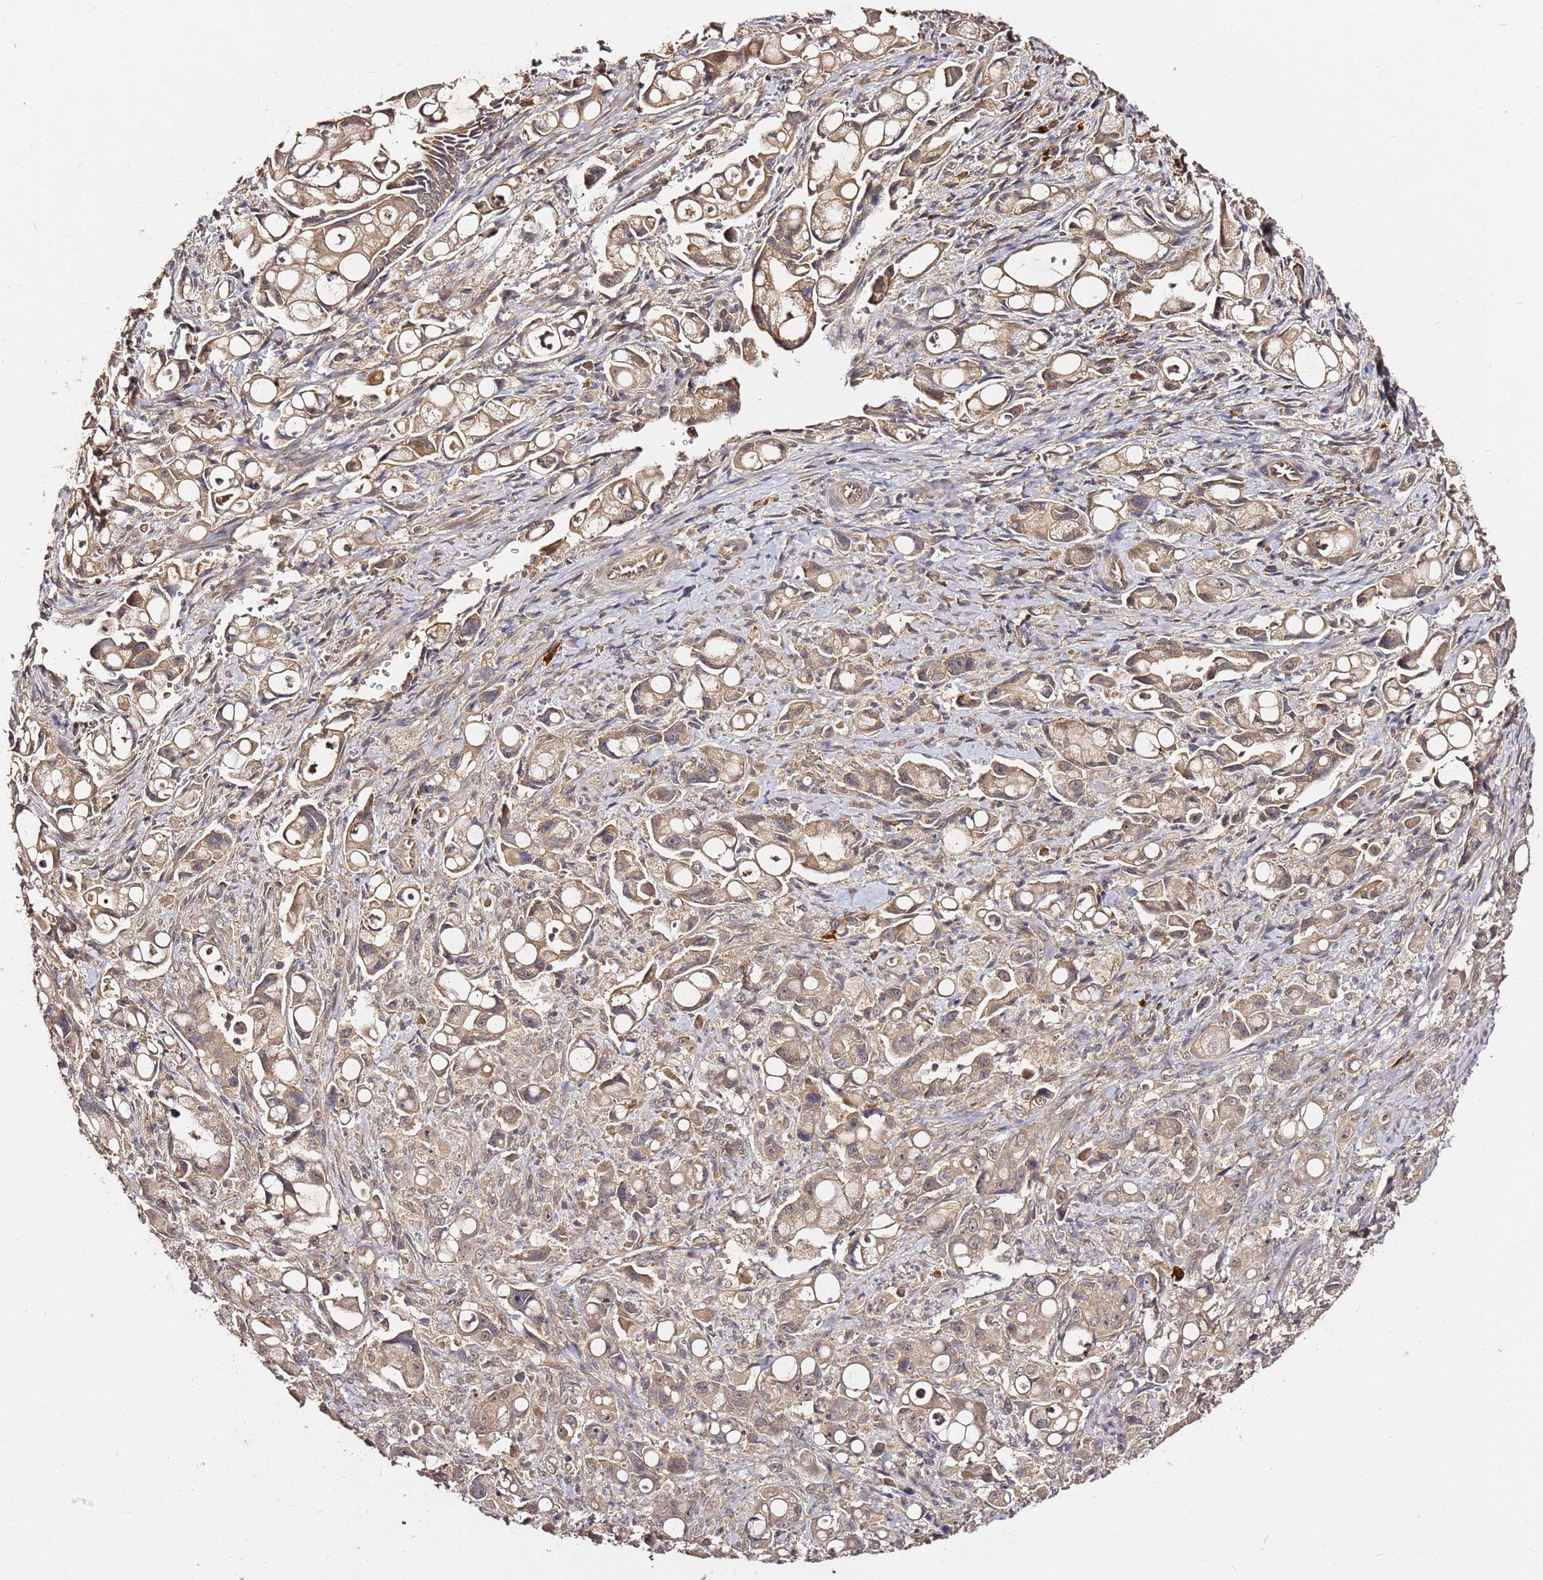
{"staining": {"intensity": "moderate", "quantity": ">75%", "location": "cytoplasmic/membranous"}, "tissue": "pancreatic cancer", "cell_type": "Tumor cells", "image_type": "cancer", "snomed": [{"axis": "morphology", "description": "Adenocarcinoma, NOS"}, {"axis": "topography", "description": "Pancreas"}], "caption": "A high-resolution micrograph shows immunohistochemistry staining of adenocarcinoma (pancreatic), which demonstrates moderate cytoplasmic/membranous expression in approximately >75% of tumor cells. The staining was performed using DAB, with brown indicating positive protein expression. Nuclei are stained blue with hematoxylin.", "gene": "C6orf136", "patient": {"sex": "male", "age": 68}}